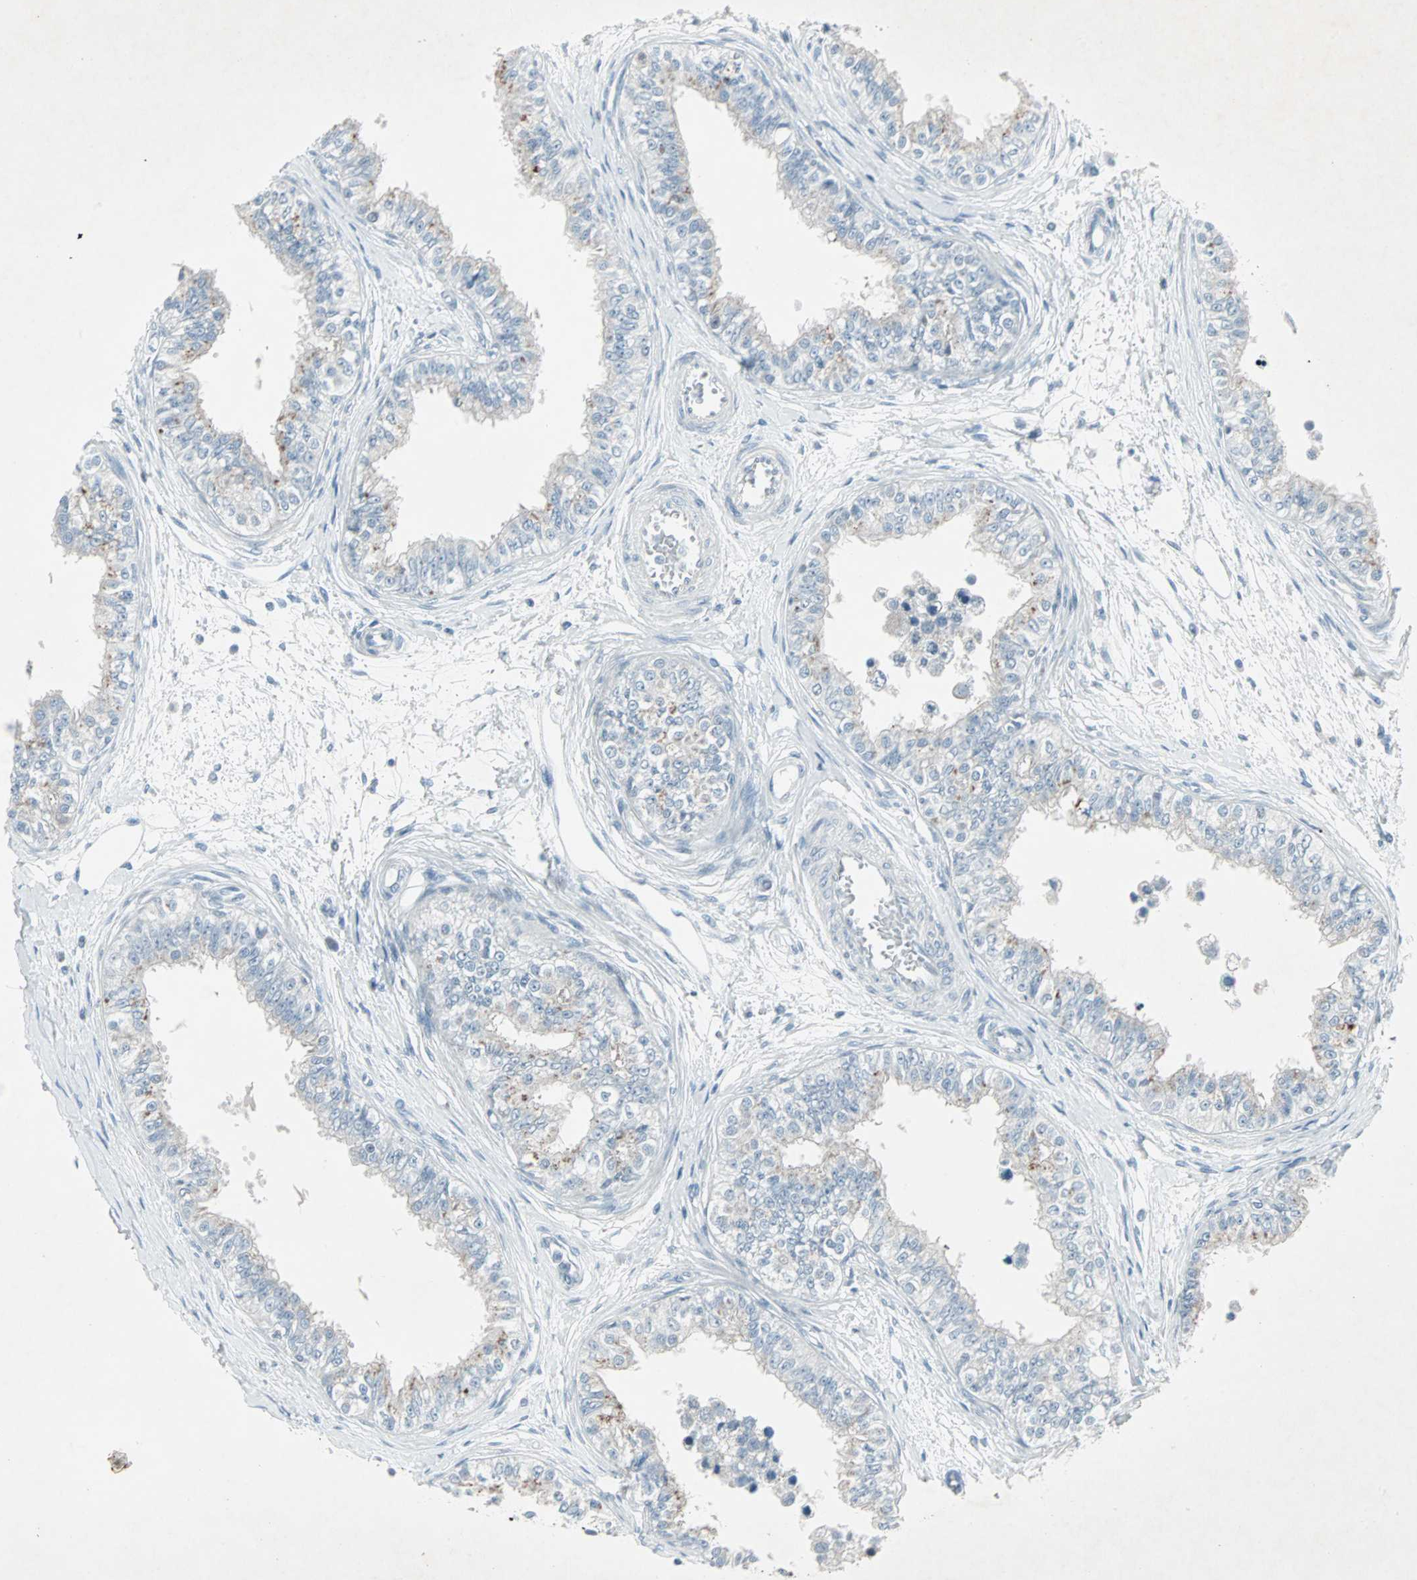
{"staining": {"intensity": "moderate", "quantity": "<25%", "location": "cytoplasmic/membranous"}, "tissue": "epididymis", "cell_type": "Glandular cells", "image_type": "normal", "snomed": [{"axis": "morphology", "description": "Normal tissue, NOS"}, {"axis": "morphology", "description": "Adenocarcinoma, metastatic, NOS"}, {"axis": "topography", "description": "Testis"}, {"axis": "topography", "description": "Epididymis"}], "caption": "A low amount of moderate cytoplasmic/membranous expression is present in about <25% of glandular cells in normal epididymis.", "gene": "LANCL3", "patient": {"sex": "male", "age": 26}}